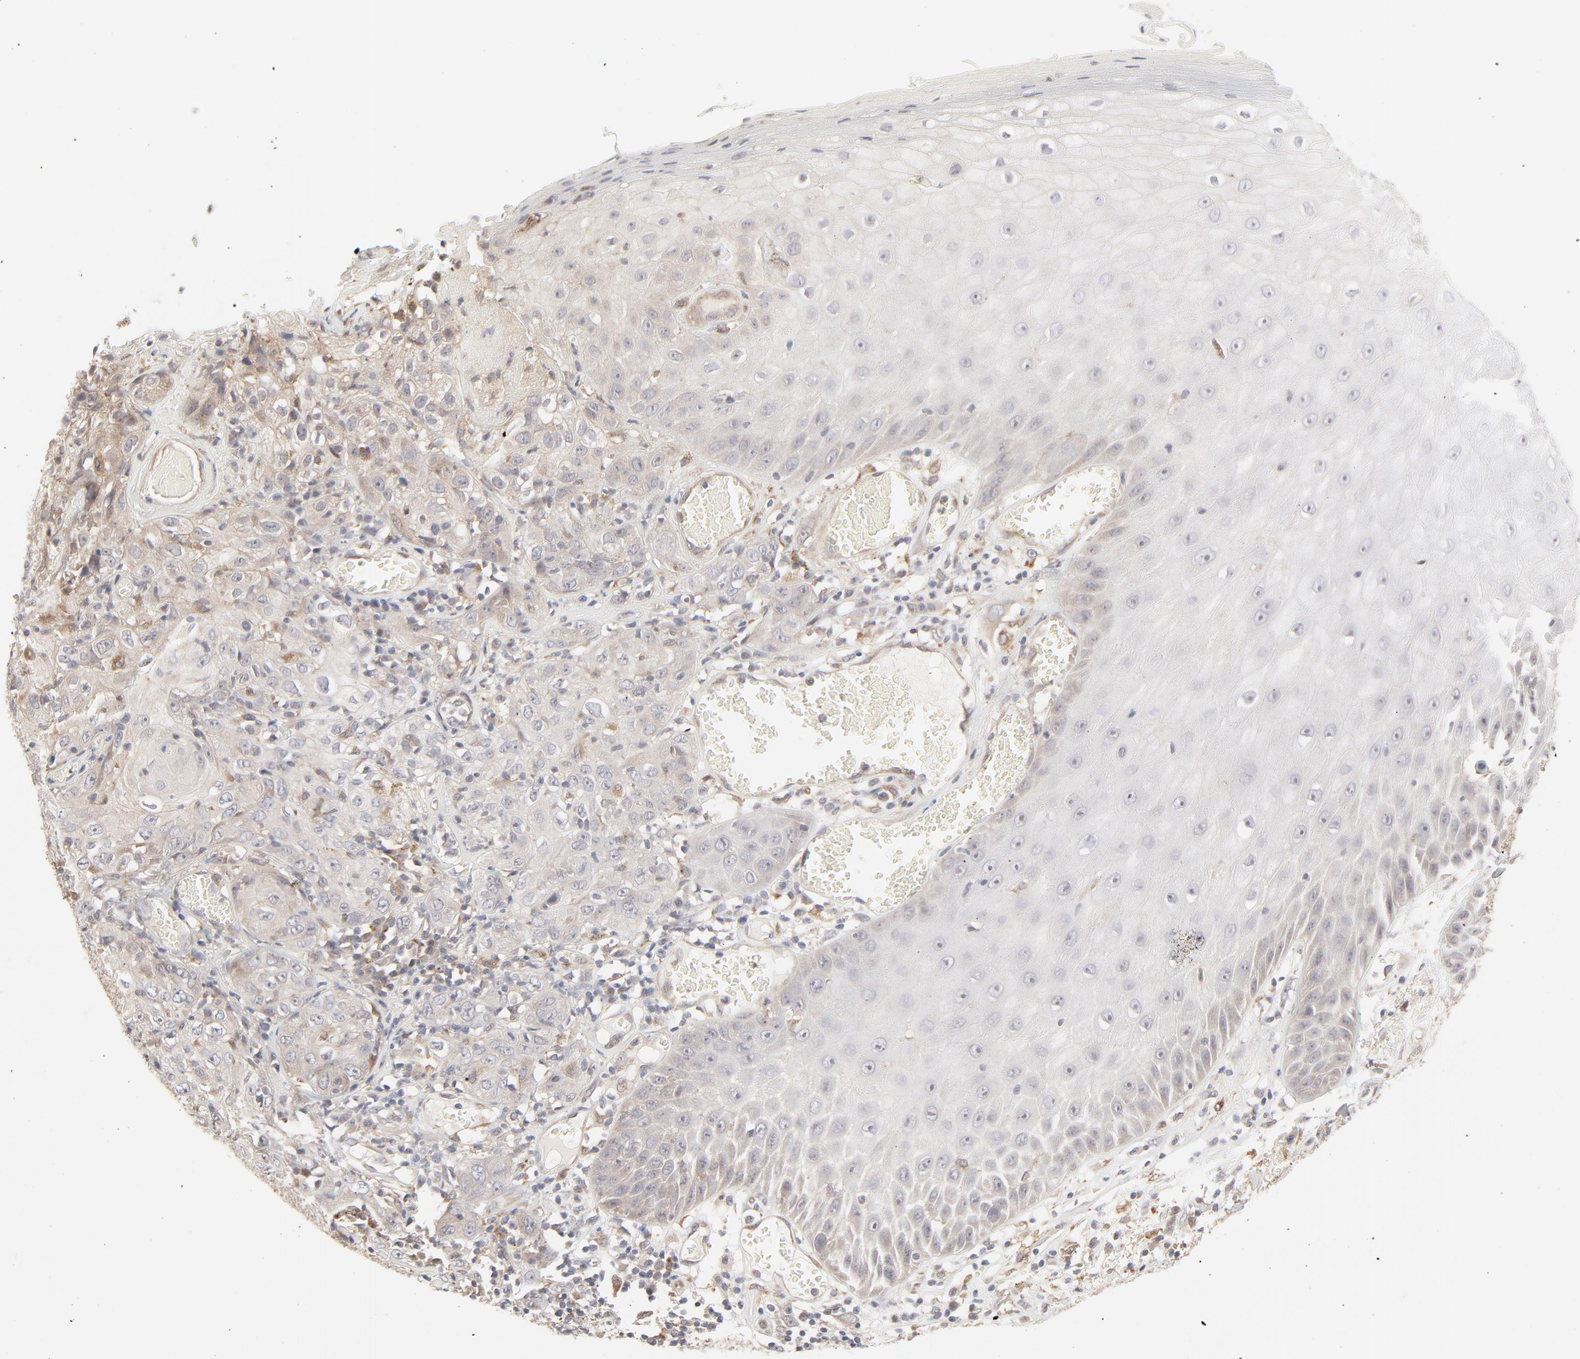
{"staining": {"intensity": "weak", "quantity": "<25%", "location": "cytoplasmic/membranous"}, "tissue": "skin cancer", "cell_type": "Tumor cells", "image_type": "cancer", "snomed": [{"axis": "morphology", "description": "Squamous cell carcinoma, NOS"}, {"axis": "topography", "description": "Skin"}], "caption": "Tumor cells are negative for protein expression in human squamous cell carcinoma (skin).", "gene": "RAB5C", "patient": {"sex": "male", "age": 65}}